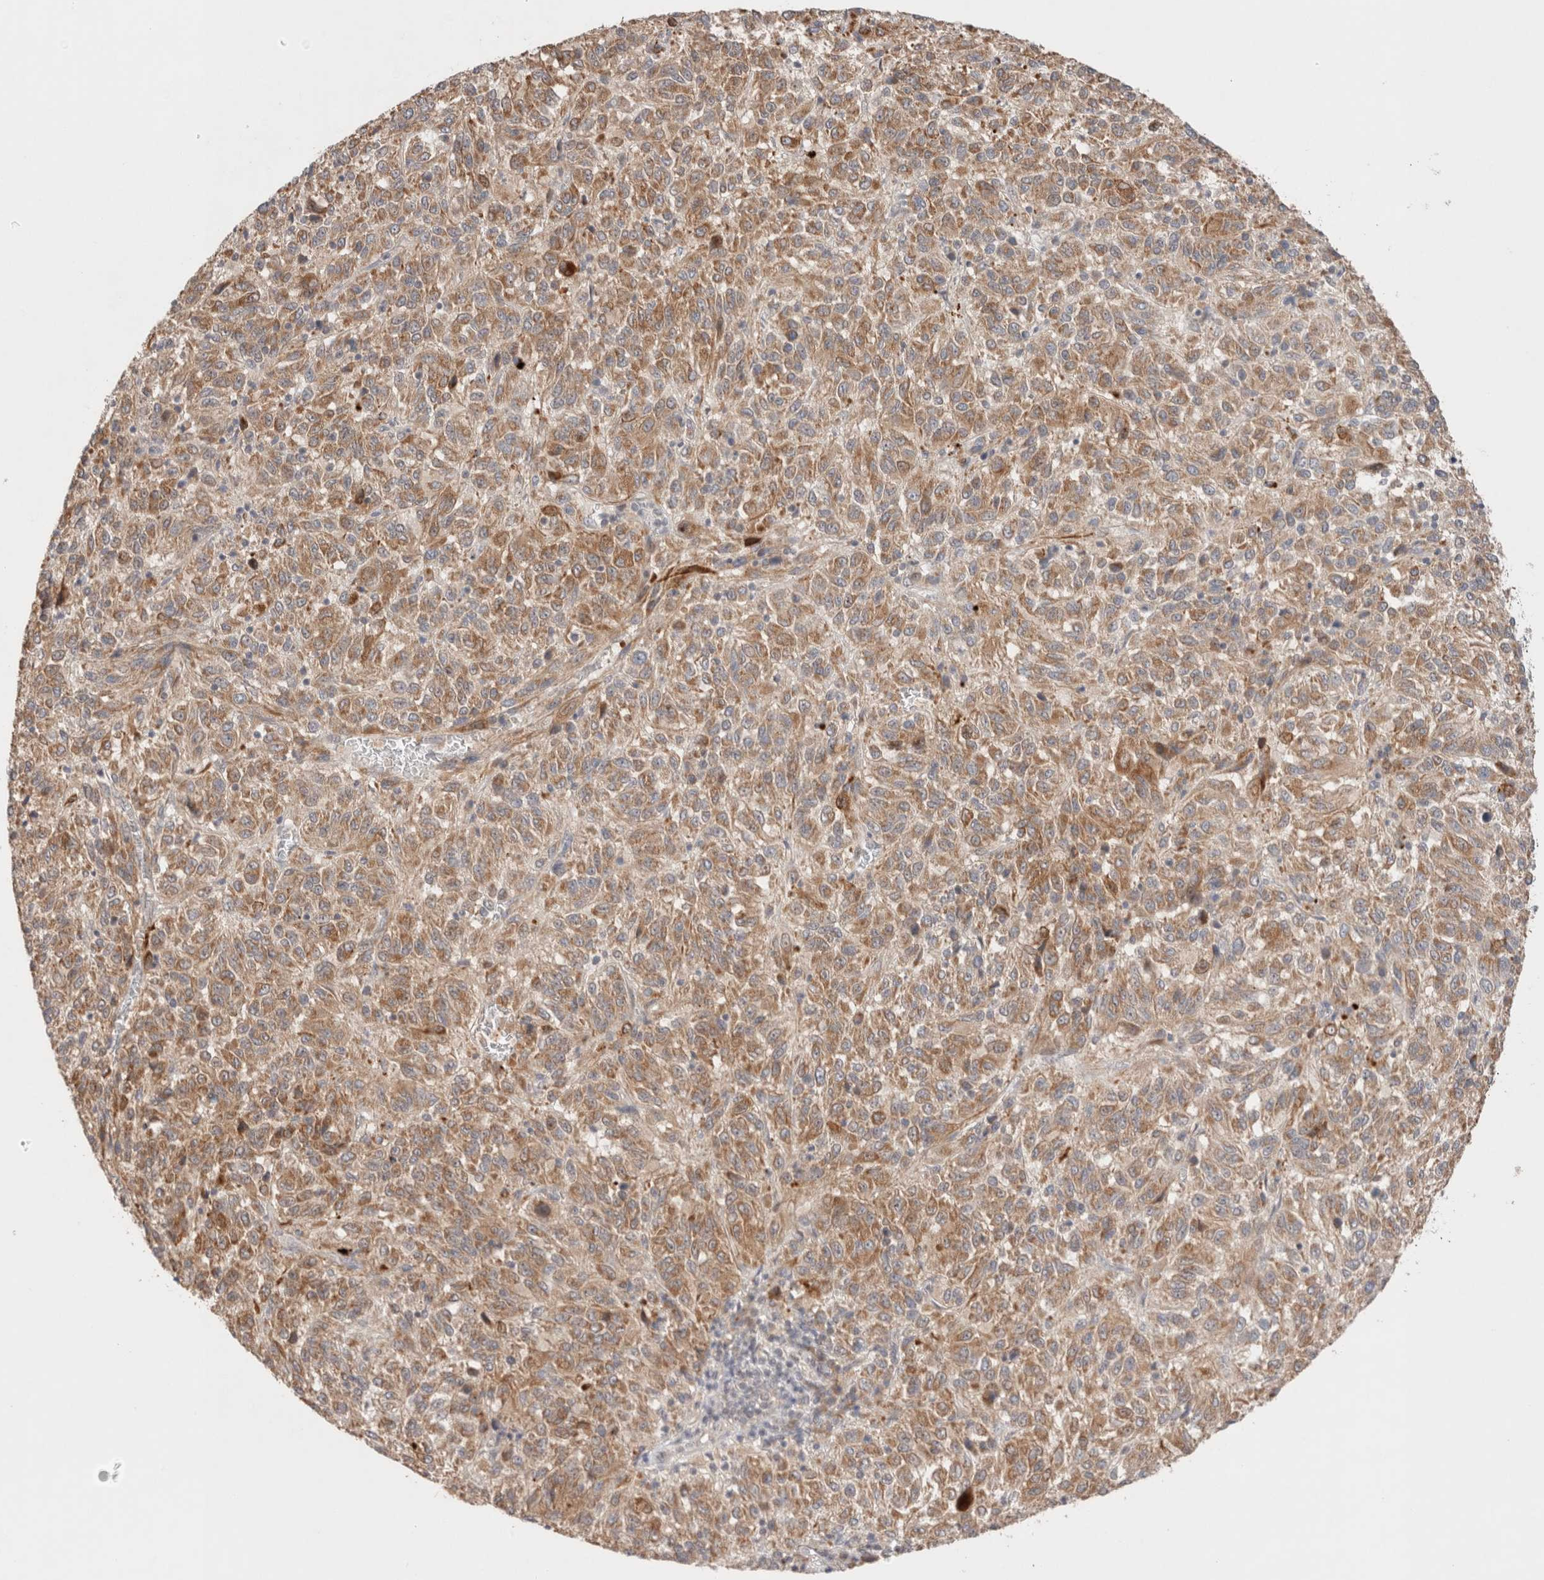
{"staining": {"intensity": "moderate", "quantity": ">75%", "location": "cytoplasmic/membranous"}, "tissue": "melanoma", "cell_type": "Tumor cells", "image_type": "cancer", "snomed": [{"axis": "morphology", "description": "Malignant melanoma, Metastatic site"}, {"axis": "topography", "description": "Lung"}], "caption": "This micrograph displays melanoma stained with immunohistochemistry (IHC) to label a protein in brown. The cytoplasmic/membranous of tumor cells show moderate positivity for the protein. Nuclei are counter-stained blue.", "gene": "ERI3", "patient": {"sex": "male", "age": 64}}